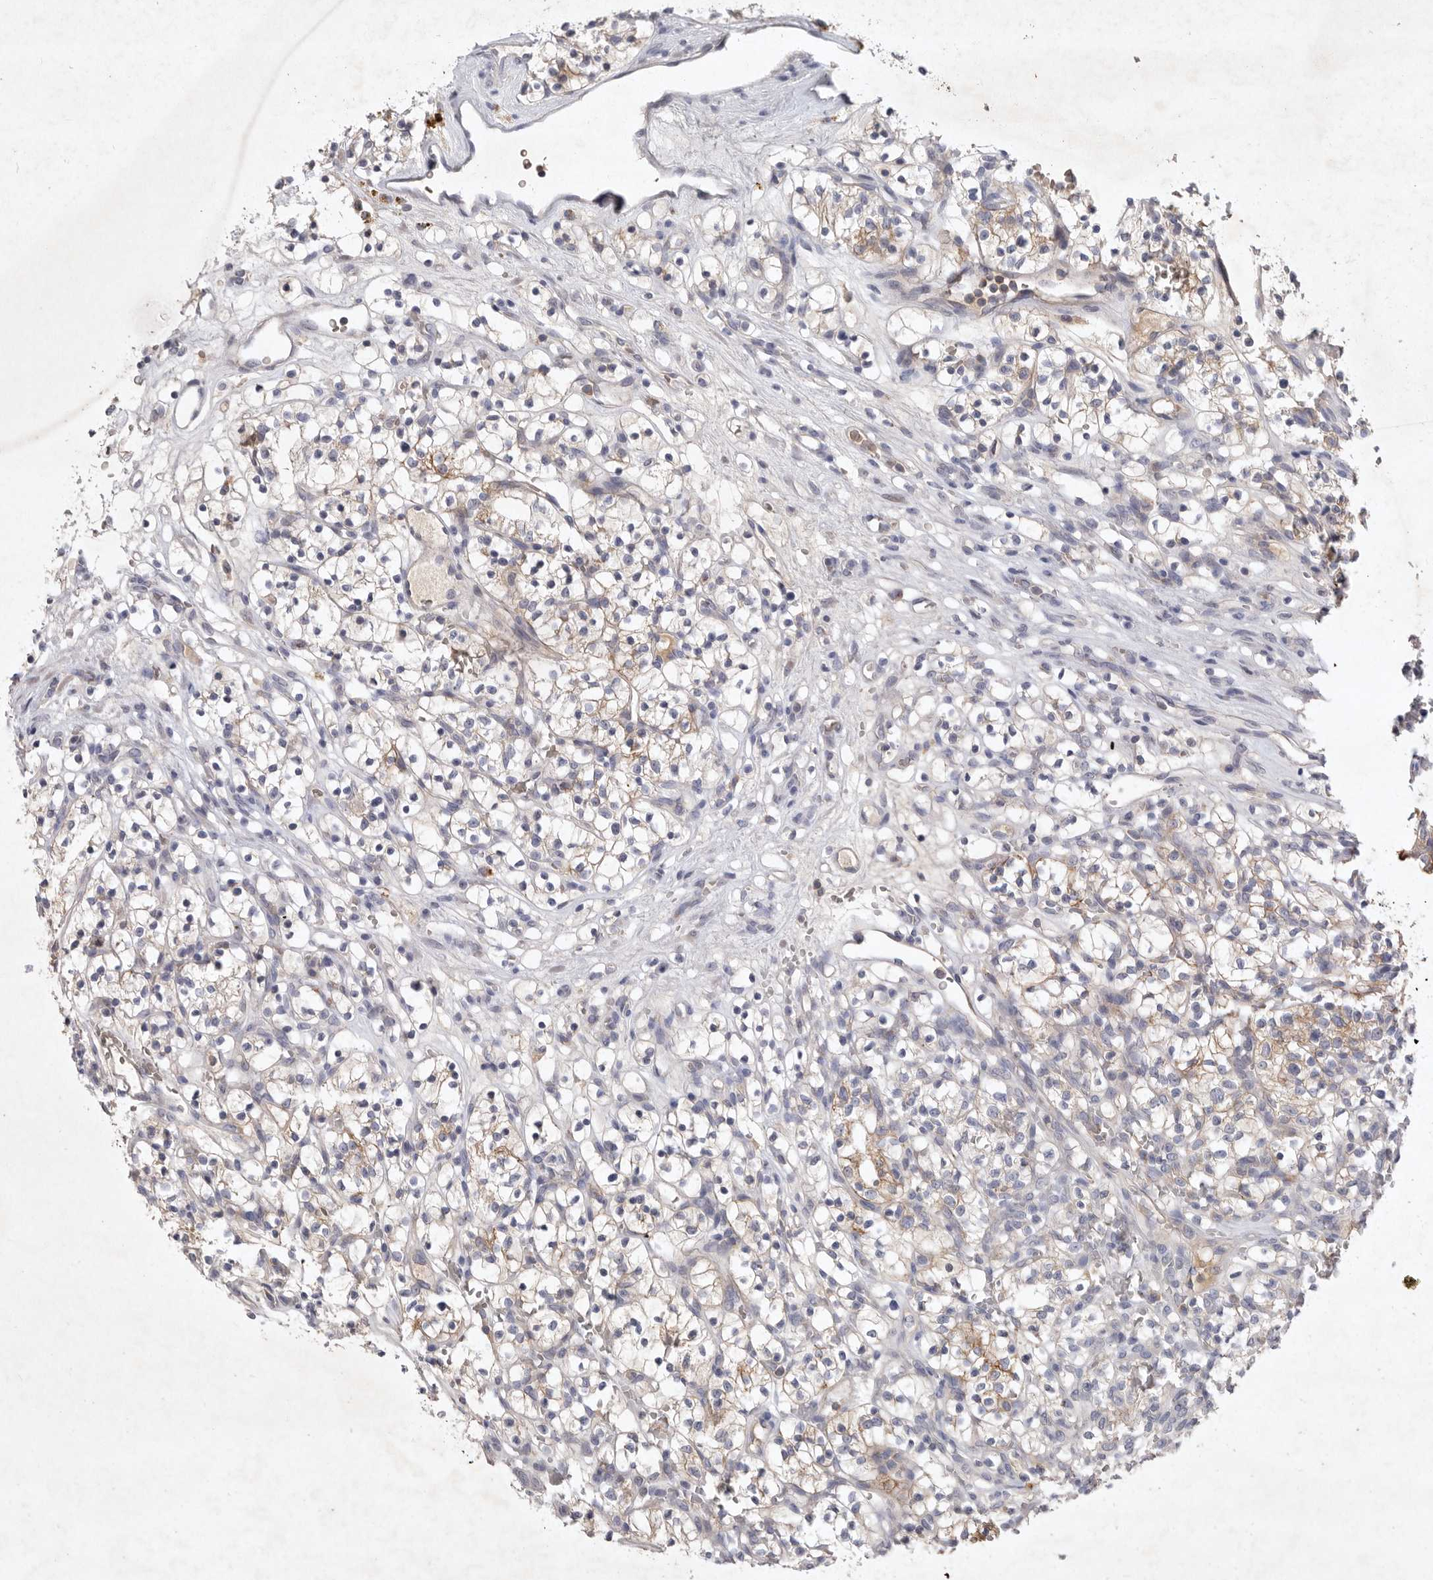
{"staining": {"intensity": "weak", "quantity": "<25%", "location": "cytoplasmic/membranous"}, "tissue": "renal cancer", "cell_type": "Tumor cells", "image_type": "cancer", "snomed": [{"axis": "morphology", "description": "Adenocarcinoma, NOS"}, {"axis": "topography", "description": "Kidney"}], "caption": "This is an immunohistochemistry (IHC) histopathology image of human renal adenocarcinoma. There is no staining in tumor cells.", "gene": "TNFSF14", "patient": {"sex": "female", "age": 57}}